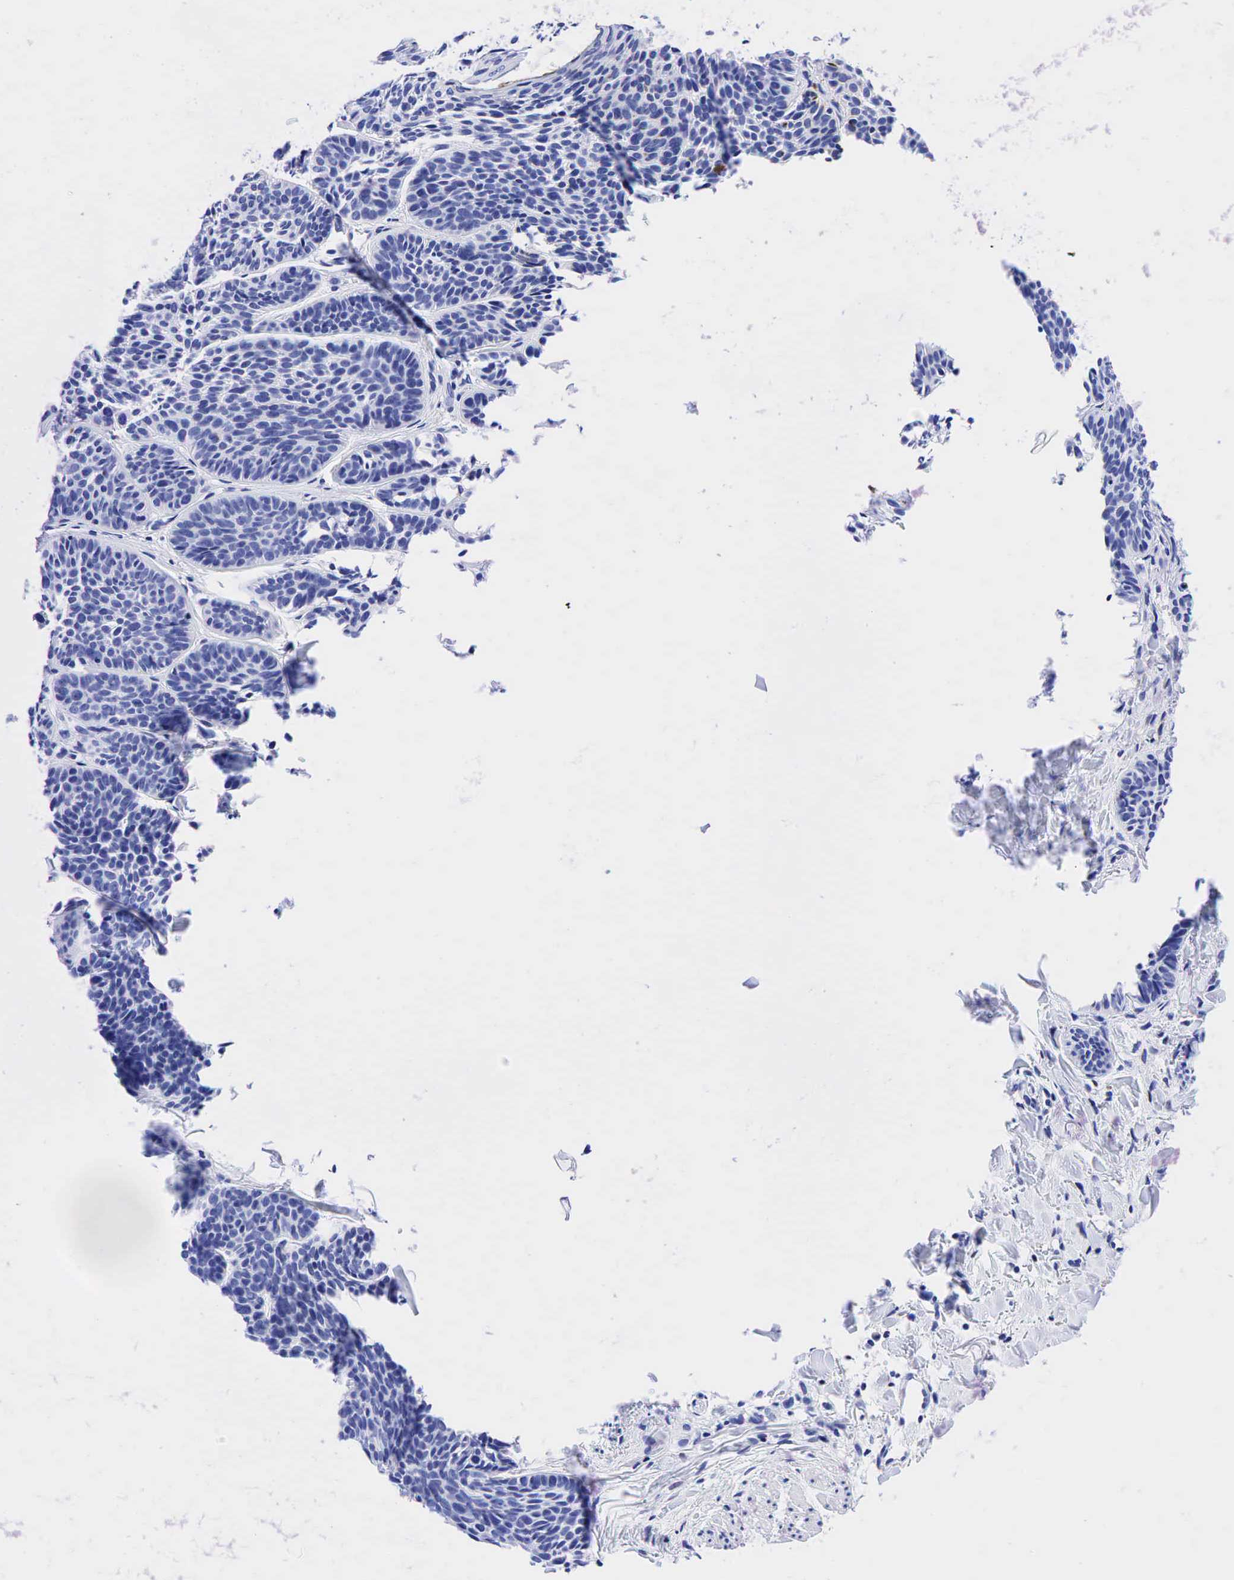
{"staining": {"intensity": "moderate", "quantity": "<25%", "location": "cytoplasmic/membranous"}, "tissue": "skin cancer", "cell_type": "Tumor cells", "image_type": "cancer", "snomed": [{"axis": "morphology", "description": "Basal cell carcinoma"}, {"axis": "topography", "description": "Skin"}], "caption": "Immunohistochemical staining of human skin basal cell carcinoma exhibits low levels of moderate cytoplasmic/membranous staining in approximately <25% of tumor cells. (DAB (3,3'-diaminobenzidine) IHC, brown staining for protein, blue staining for nuclei).", "gene": "ESR1", "patient": {"sex": "female", "age": 62}}